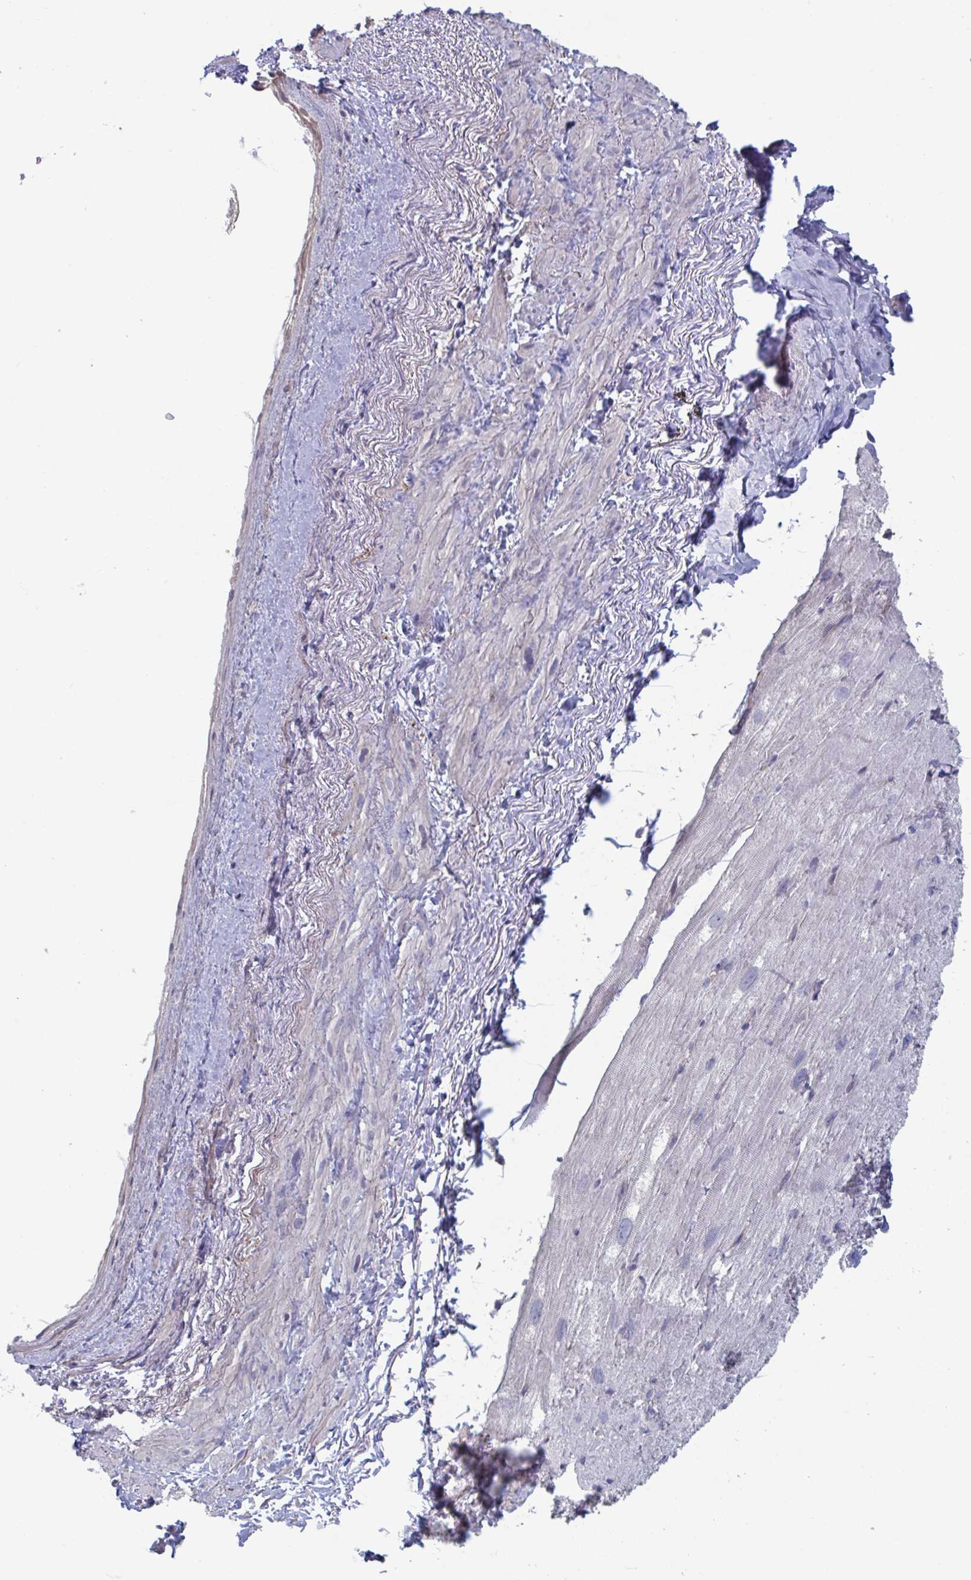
{"staining": {"intensity": "negative", "quantity": "none", "location": "none"}, "tissue": "heart muscle", "cell_type": "Cardiomyocytes", "image_type": "normal", "snomed": [{"axis": "morphology", "description": "Normal tissue, NOS"}, {"axis": "topography", "description": "Heart"}], "caption": "Immunohistochemistry (IHC) histopathology image of unremarkable heart muscle stained for a protein (brown), which displays no staining in cardiomyocytes. (Brightfield microscopy of DAB IHC at high magnification).", "gene": "STK26", "patient": {"sex": "male", "age": 62}}